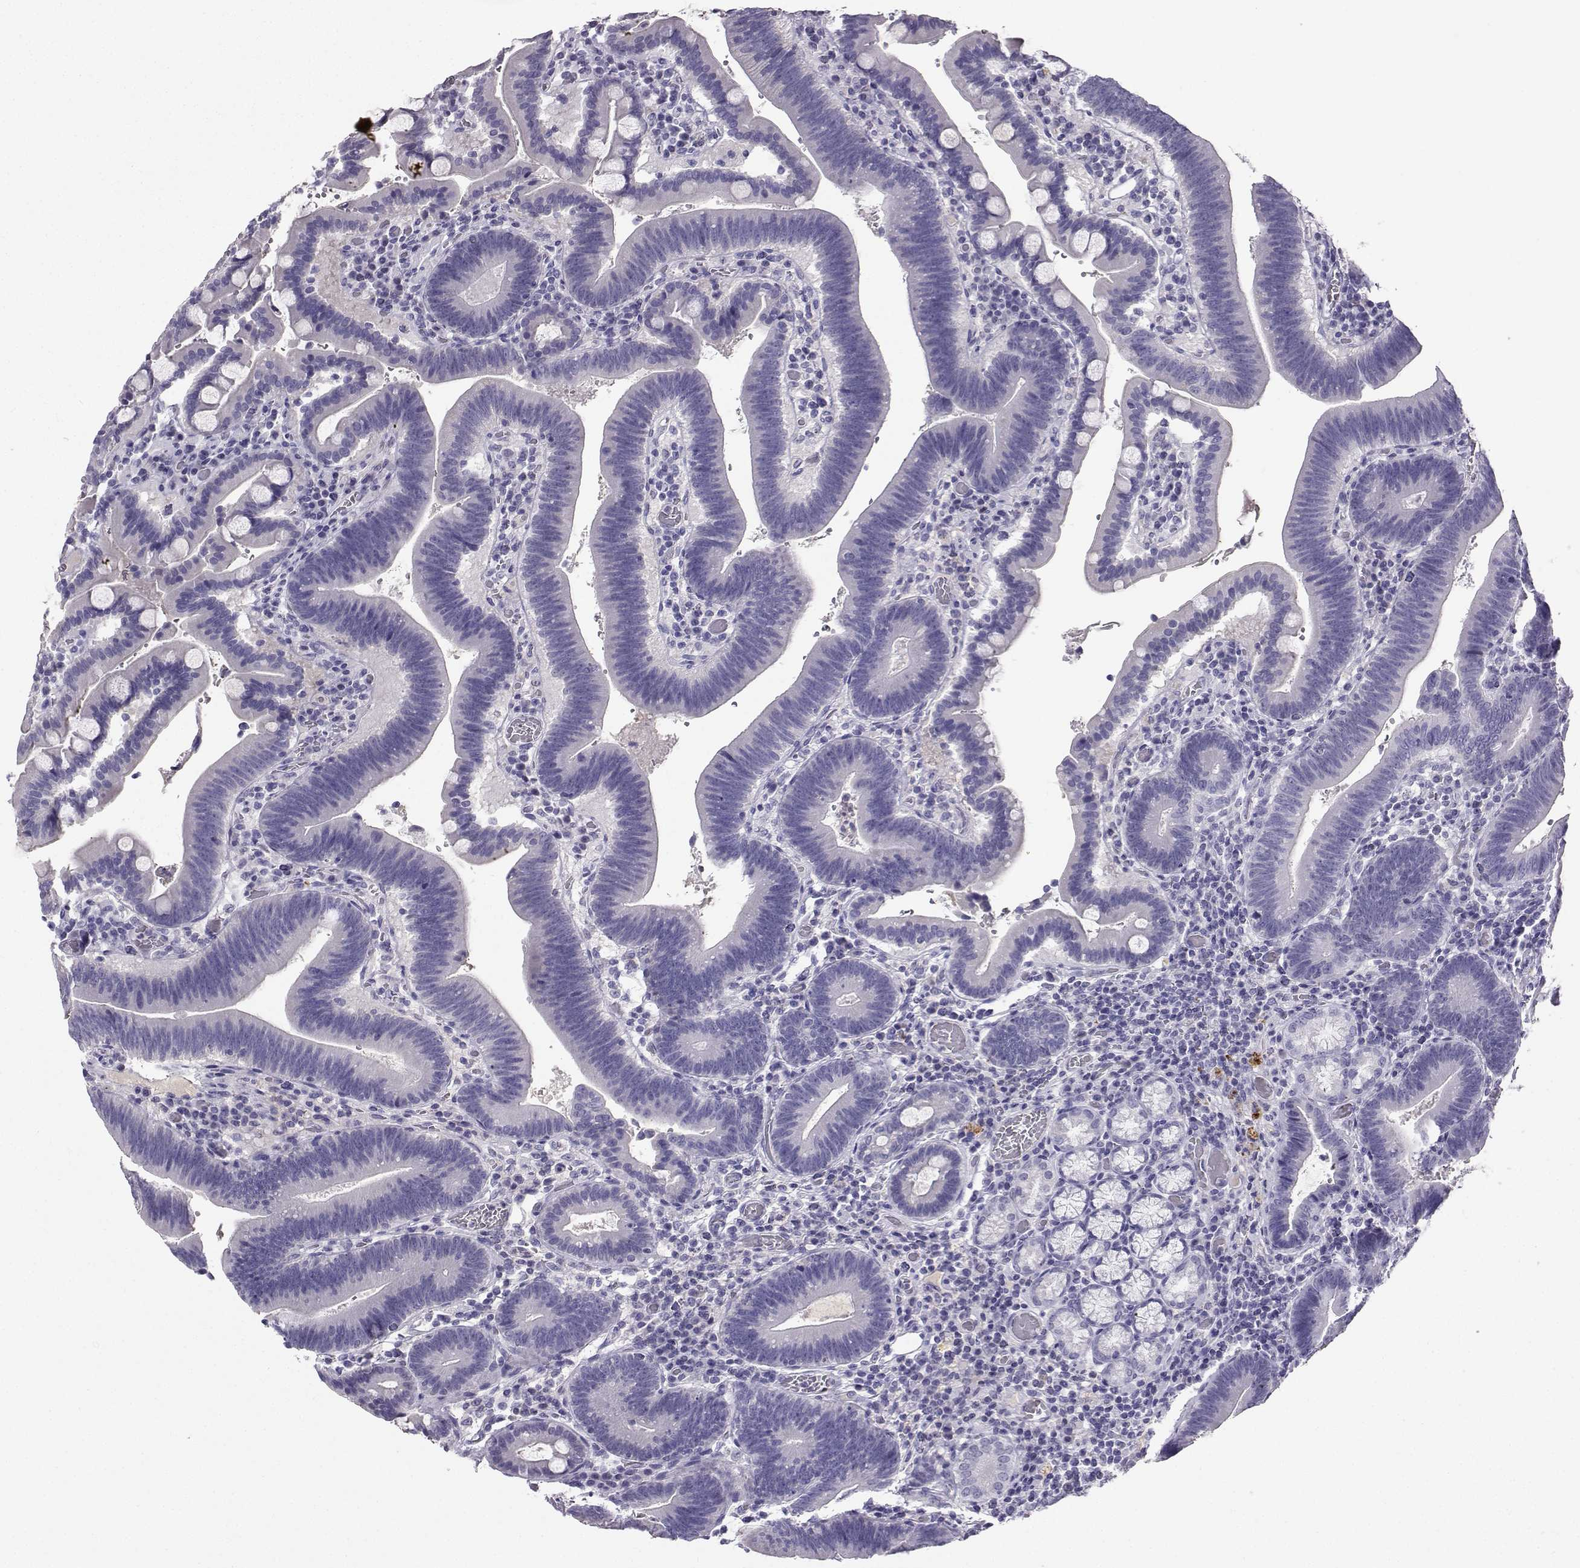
{"staining": {"intensity": "negative", "quantity": "none", "location": "none"}, "tissue": "duodenum", "cell_type": "Glandular cells", "image_type": "normal", "snomed": [{"axis": "morphology", "description": "Normal tissue, NOS"}, {"axis": "topography", "description": "Duodenum"}], "caption": "IHC histopathology image of normal duodenum: human duodenum stained with DAB shows no significant protein positivity in glandular cells.", "gene": "GRIK4", "patient": {"sex": "female", "age": 62}}